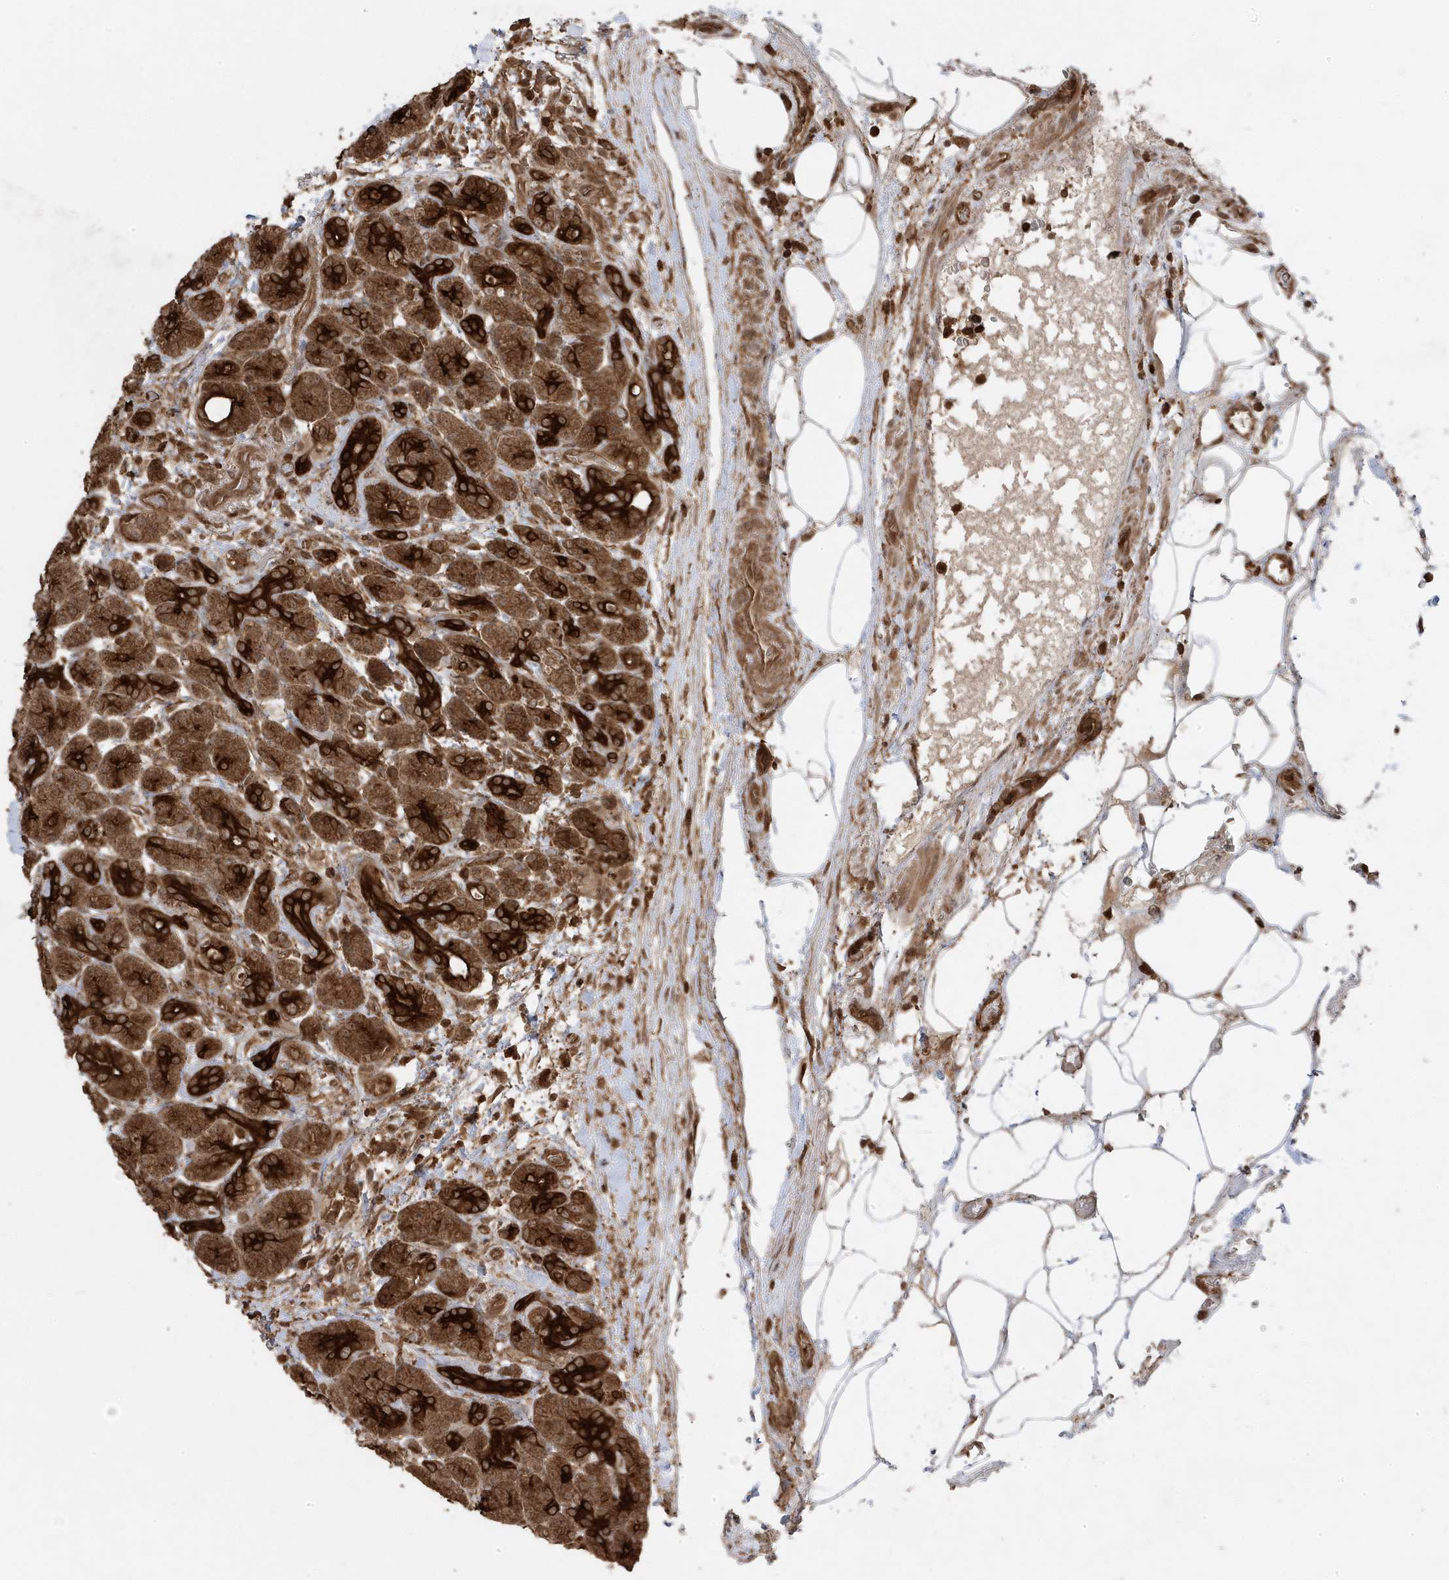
{"staining": {"intensity": "strong", "quantity": ">75%", "location": "cytoplasmic/membranous"}, "tissue": "pancreas", "cell_type": "Exocrine glandular cells", "image_type": "normal", "snomed": [{"axis": "morphology", "description": "Normal tissue, NOS"}, {"axis": "topography", "description": "Pancreas"}], "caption": "Immunohistochemistry (IHC) of unremarkable human pancreas demonstrates high levels of strong cytoplasmic/membranous staining in about >75% of exocrine glandular cells.", "gene": "ASAP1", "patient": {"sex": "male", "age": 63}}